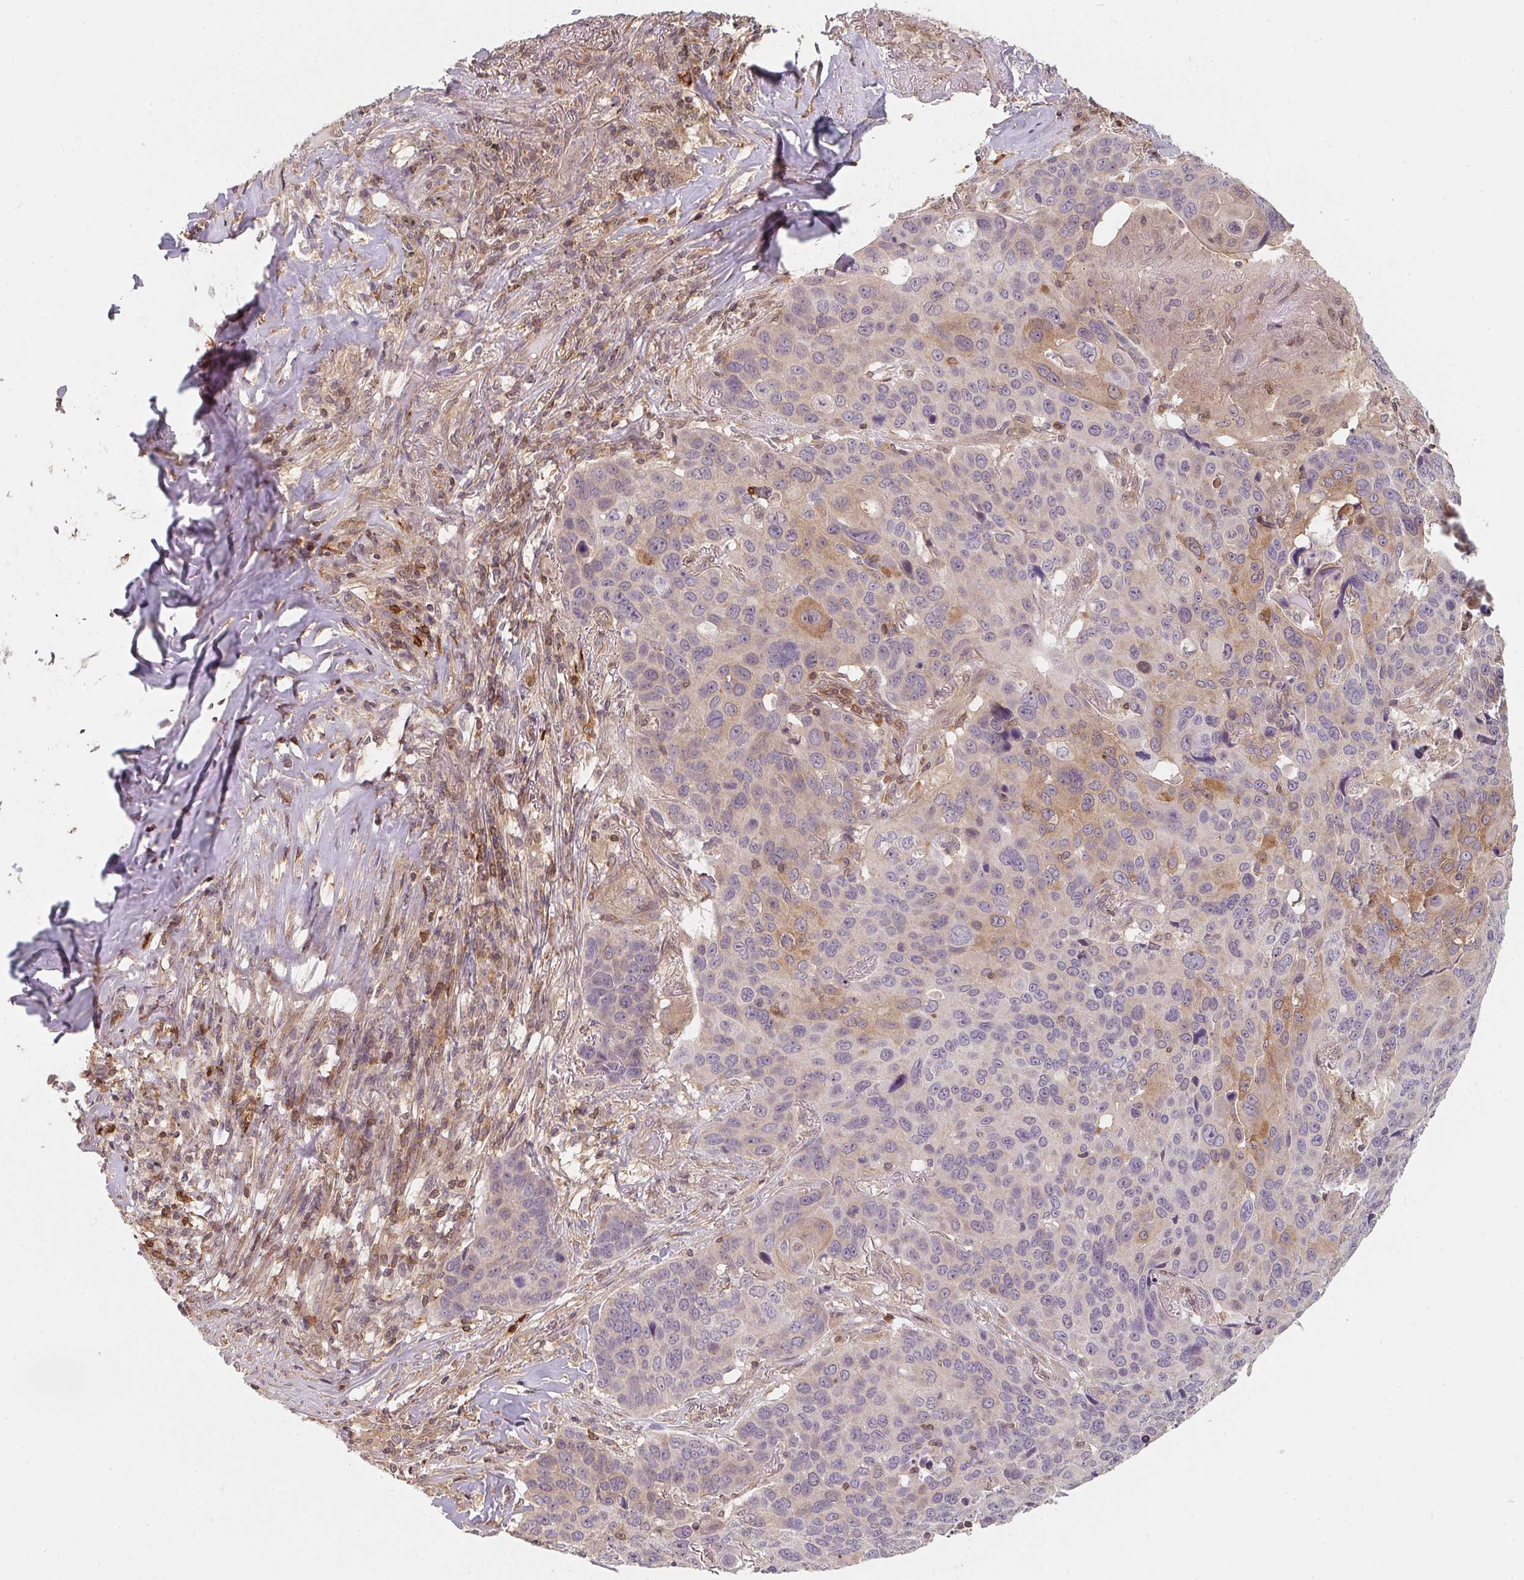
{"staining": {"intensity": "weak", "quantity": "<25%", "location": "cytoplasmic/membranous"}, "tissue": "lung cancer", "cell_type": "Tumor cells", "image_type": "cancer", "snomed": [{"axis": "morphology", "description": "Squamous cell carcinoma, NOS"}, {"axis": "topography", "description": "Lung"}], "caption": "Squamous cell carcinoma (lung) was stained to show a protein in brown. There is no significant positivity in tumor cells. (Immunohistochemistry, brightfield microscopy, high magnification).", "gene": "ANKRD13A", "patient": {"sex": "male", "age": 68}}